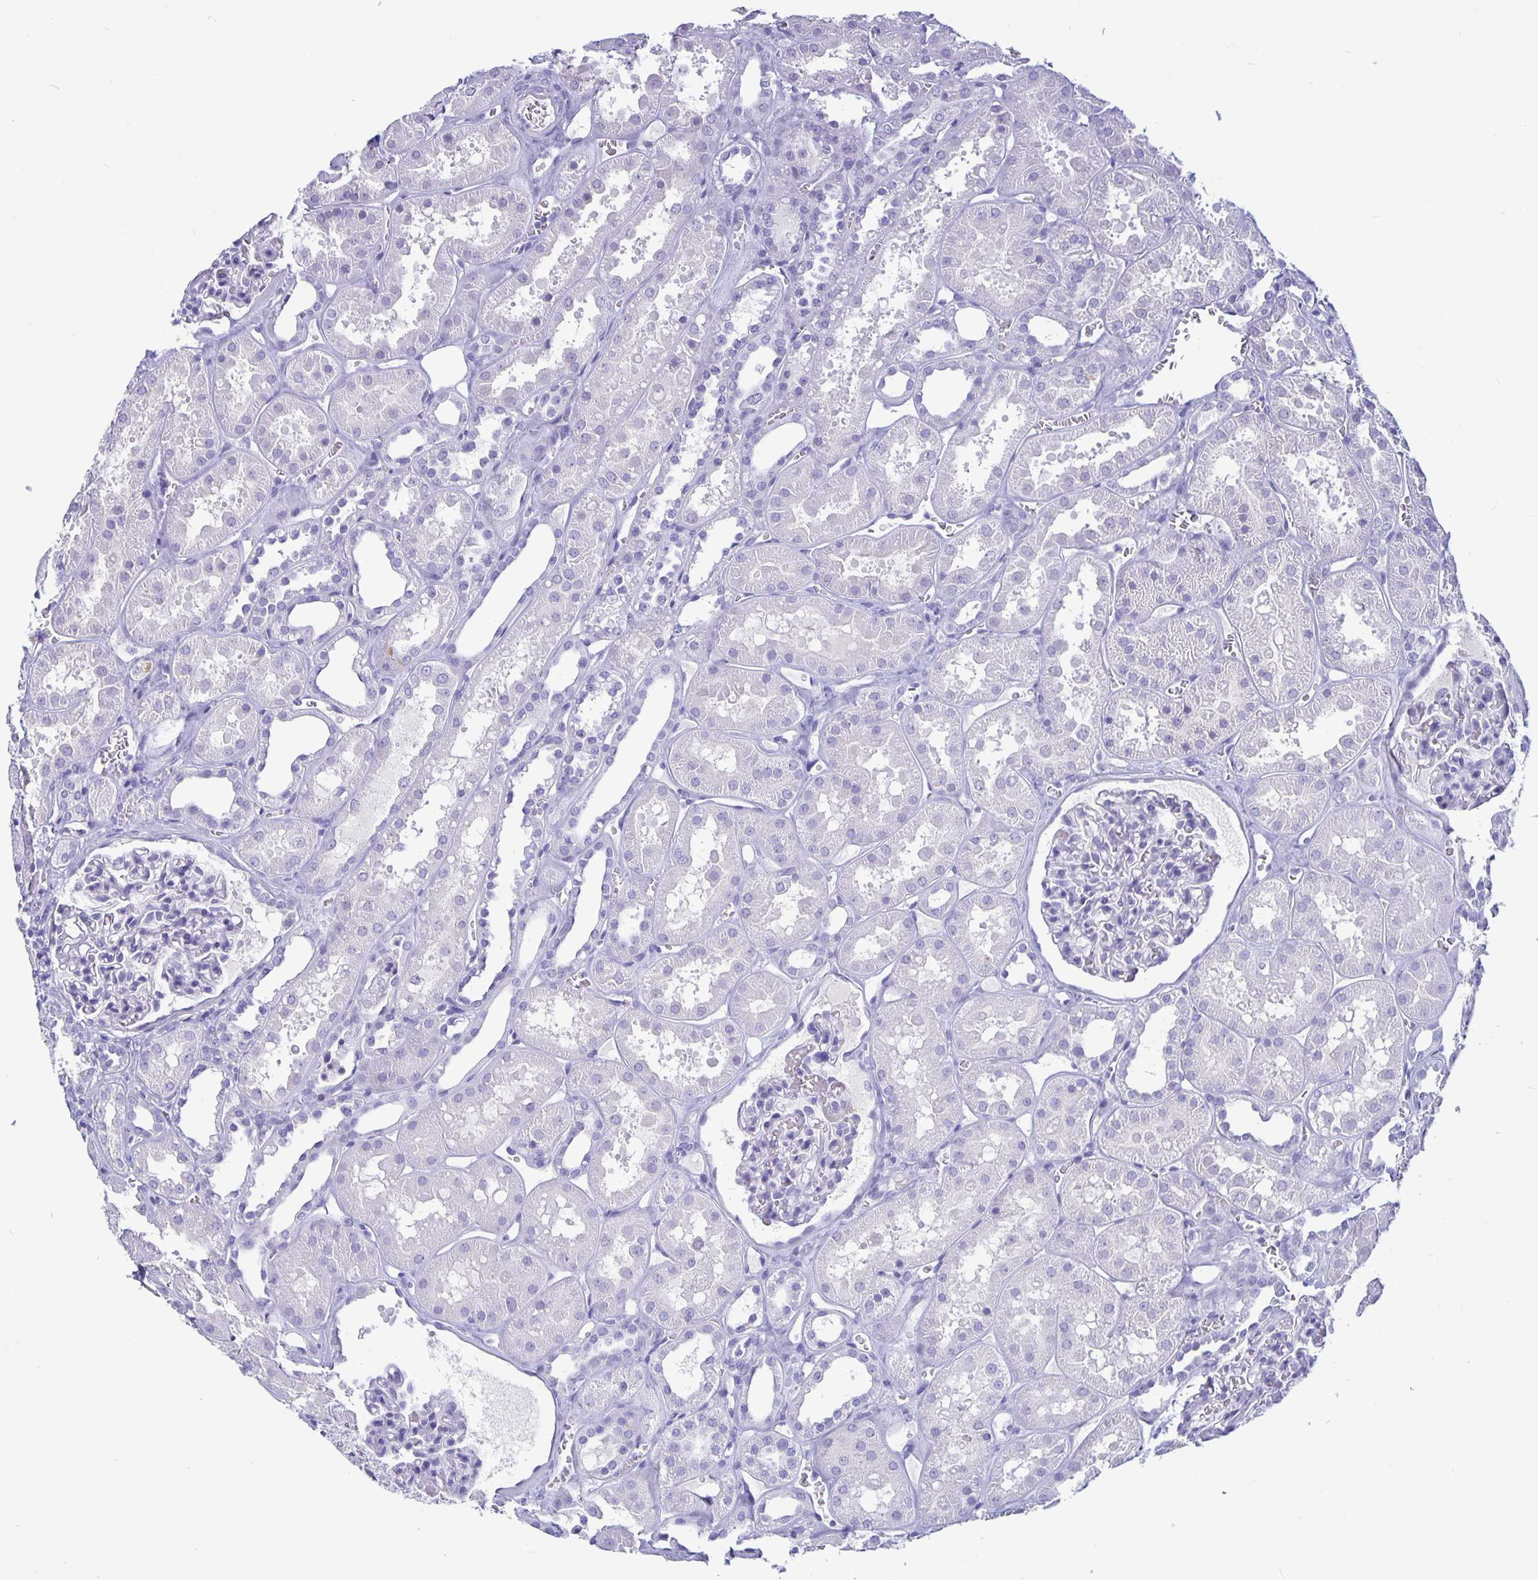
{"staining": {"intensity": "negative", "quantity": "none", "location": "none"}, "tissue": "kidney", "cell_type": "Cells in glomeruli", "image_type": "normal", "snomed": [{"axis": "morphology", "description": "Normal tissue, NOS"}, {"axis": "topography", "description": "Kidney"}], "caption": "DAB (3,3'-diaminobenzidine) immunohistochemical staining of benign human kidney displays no significant expression in cells in glomeruli.", "gene": "BPIFA3", "patient": {"sex": "female", "age": 41}}